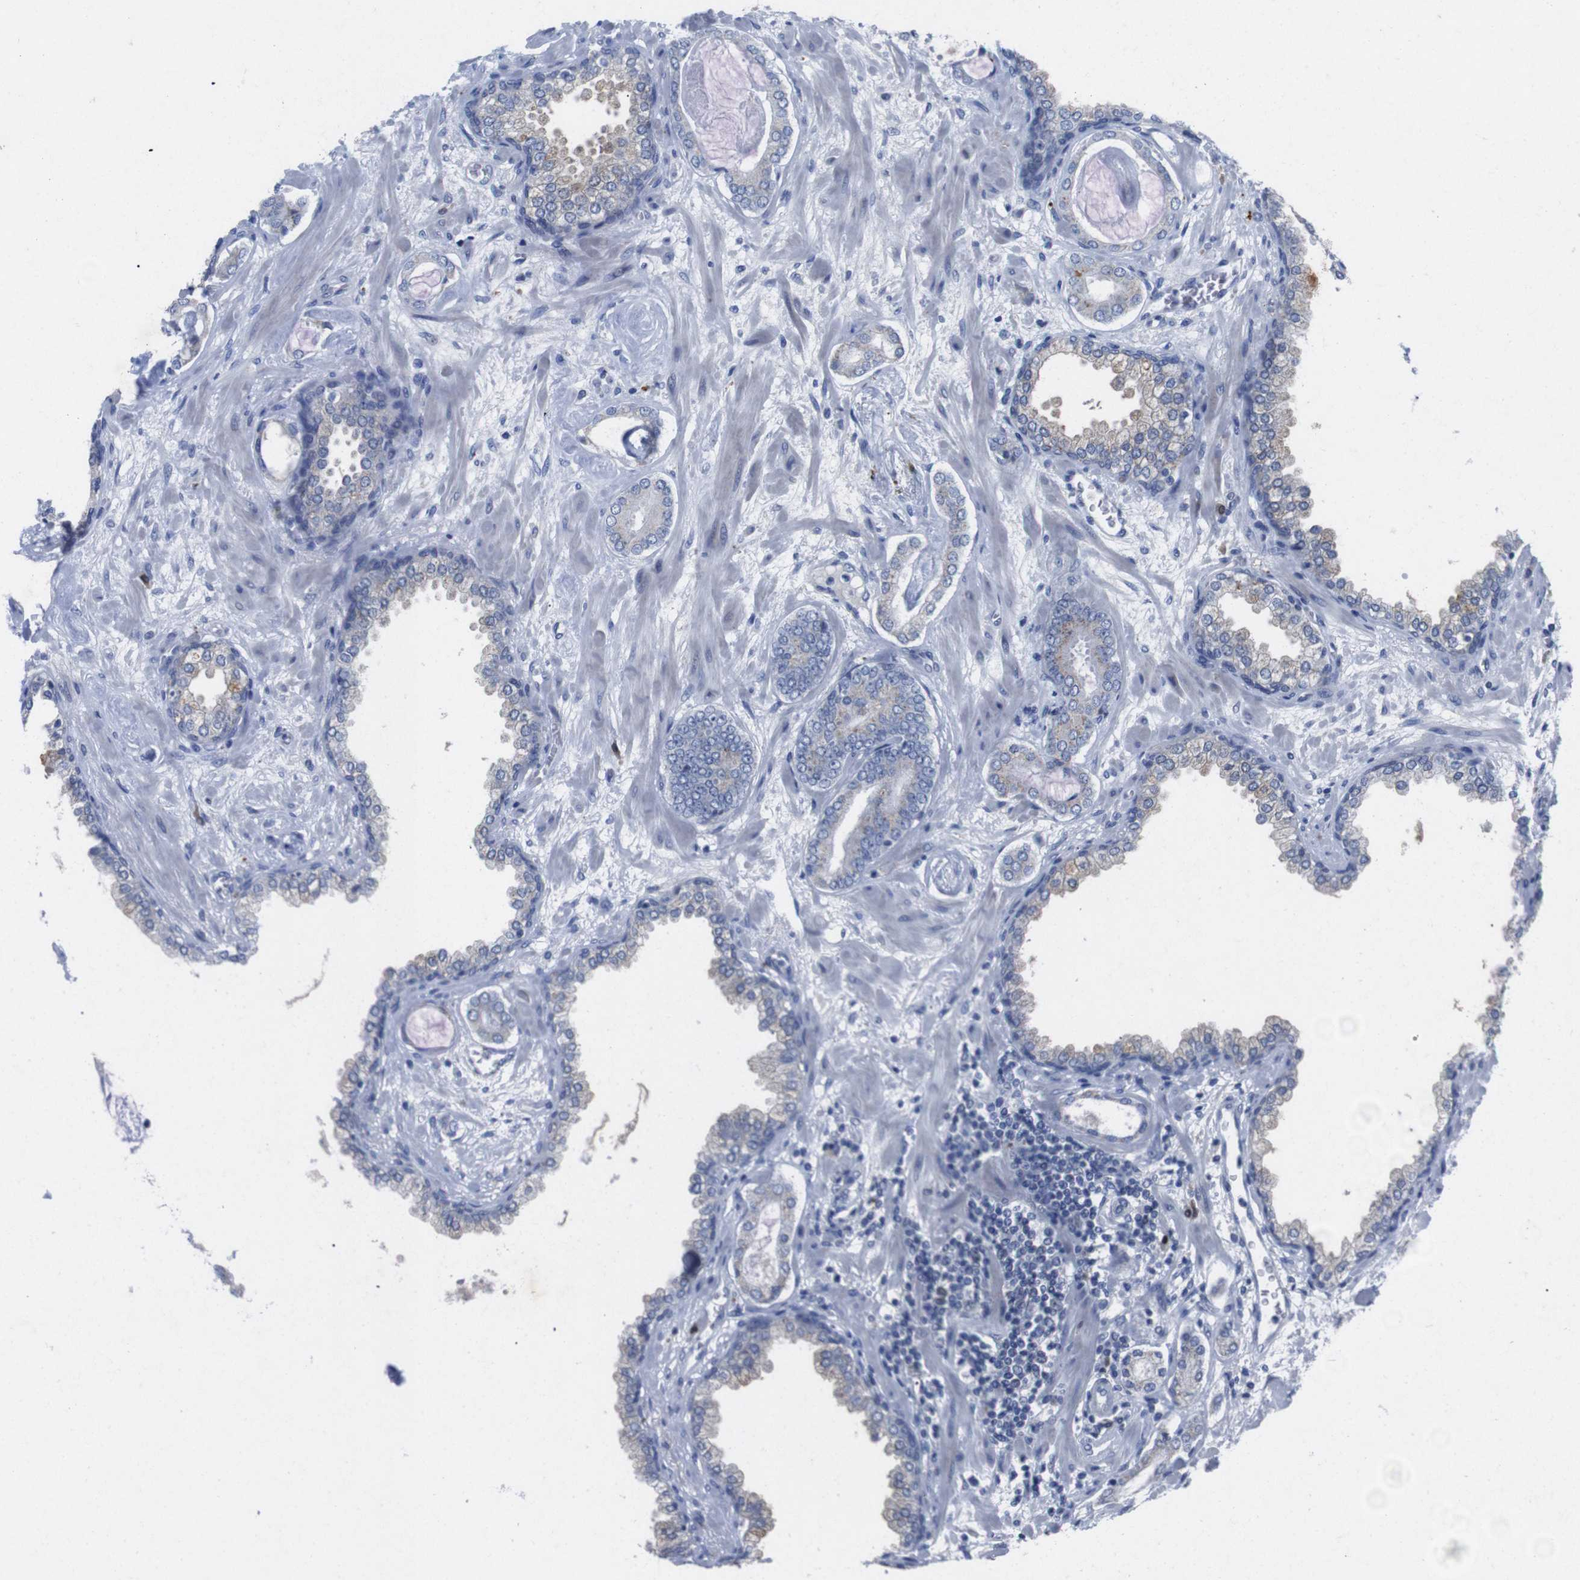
{"staining": {"intensity": "moderate", "quantity": "<25%", "location": "cytoplasmic/membranous"}, "tissue": "prostate cancer", "cell_type": "Tumor cells", "image_type": "cancer", "snomed": [{"axis": "morphology", "description": "Adenocarcinoma, Low grade"}, {"axis": "topography", "description": "Prostate"}], "caption": "Protein expression analysis of human prostate adenocarcinoma (low-grade) reveals moderate cytoplasmic/membranous staining in about <25% of tumor cells.", "gene": "IRF4", "patient": {"sex": "male", "age": 53}}